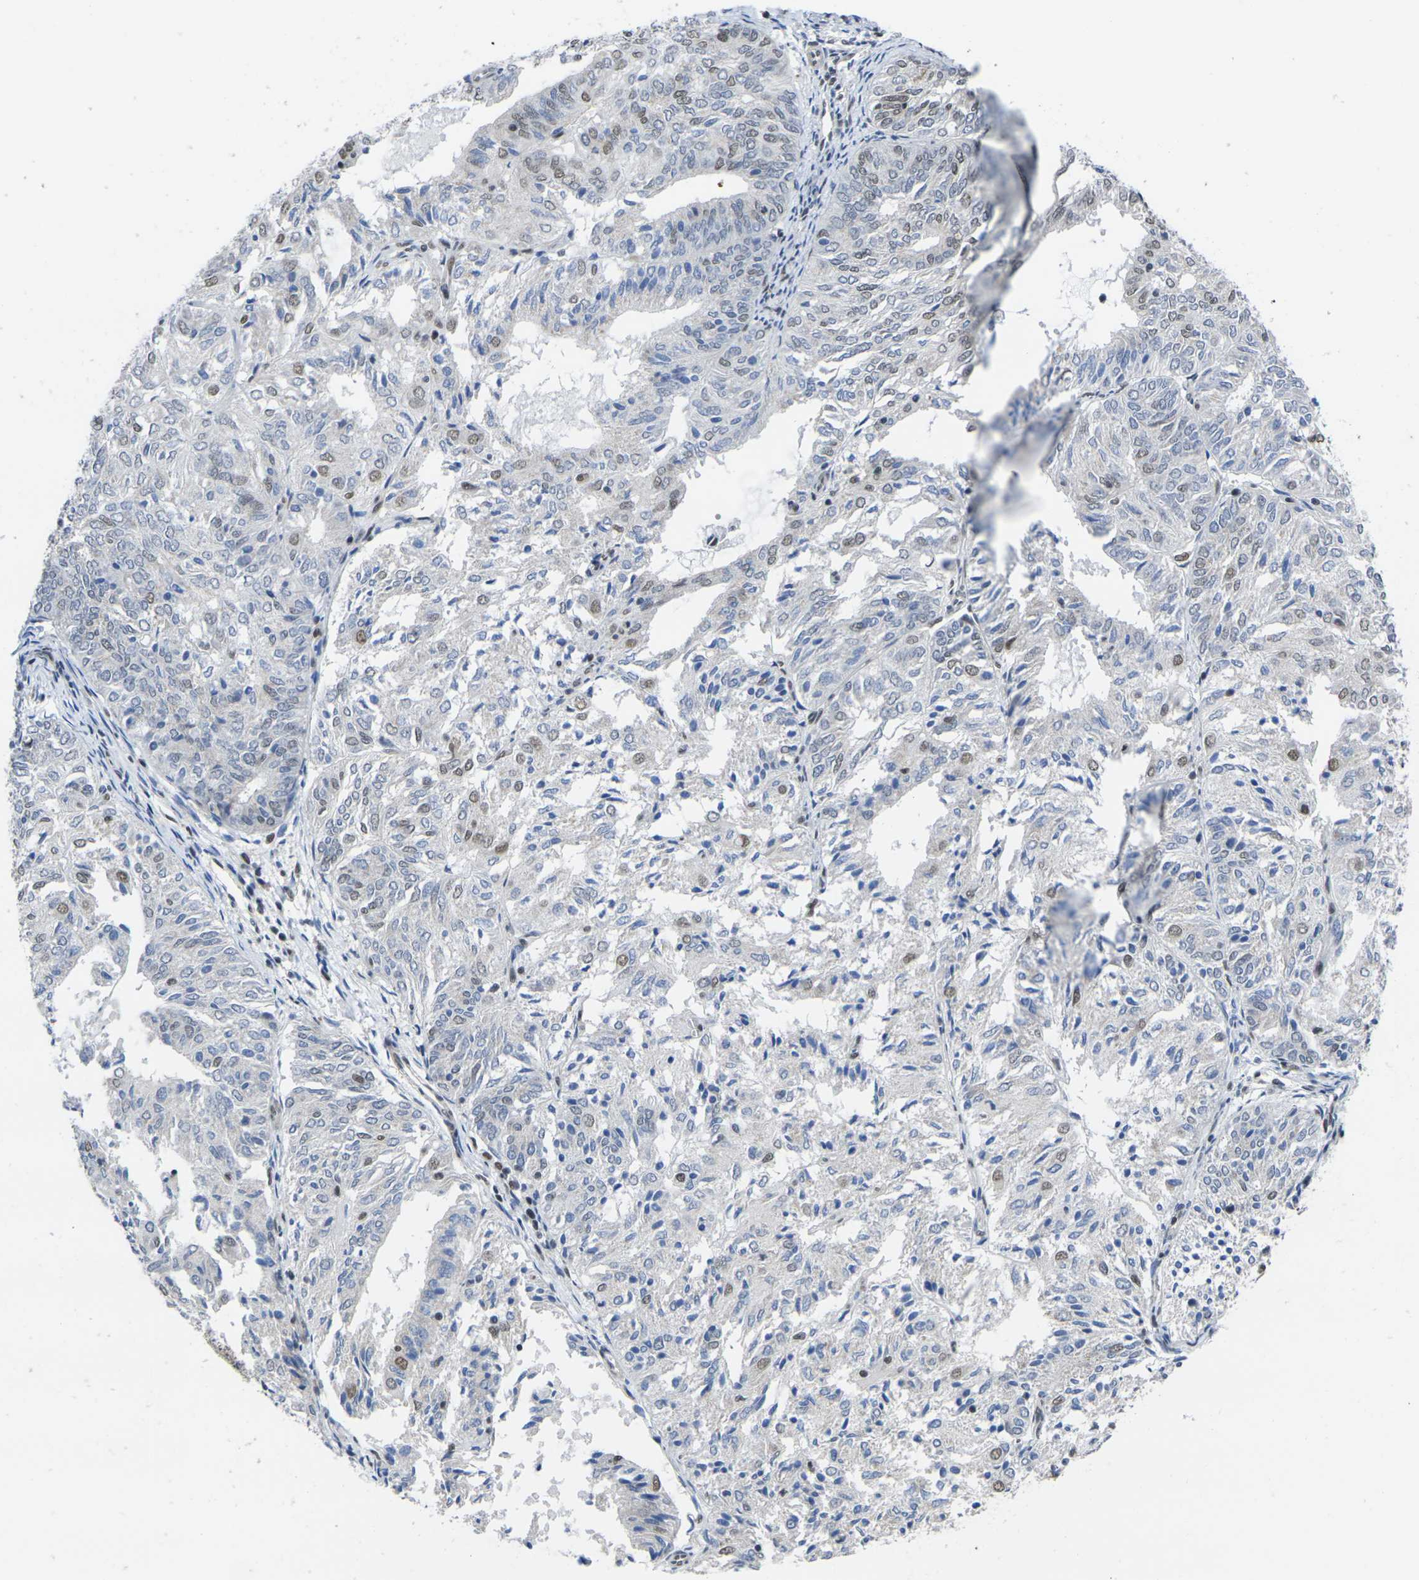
{"staining": {"intensity": "moderate", "quantity": "25%-75%", "location": "nuclear"}, "tissue": "endometrial cancer", "cell_type": "Tumor cells", "image_type": "cancer", "snomed": [{"axis": "morphology", "description": "Adenocarcinoma, NOS"}, {"axis": "topography", "description": "Uterus"}], "caption": "Endometrial cancer stained with a protein marker displays moderate staining in tumor cells.", "gene": "RBM7", "patient": {"sex": "female", "age": 60}}